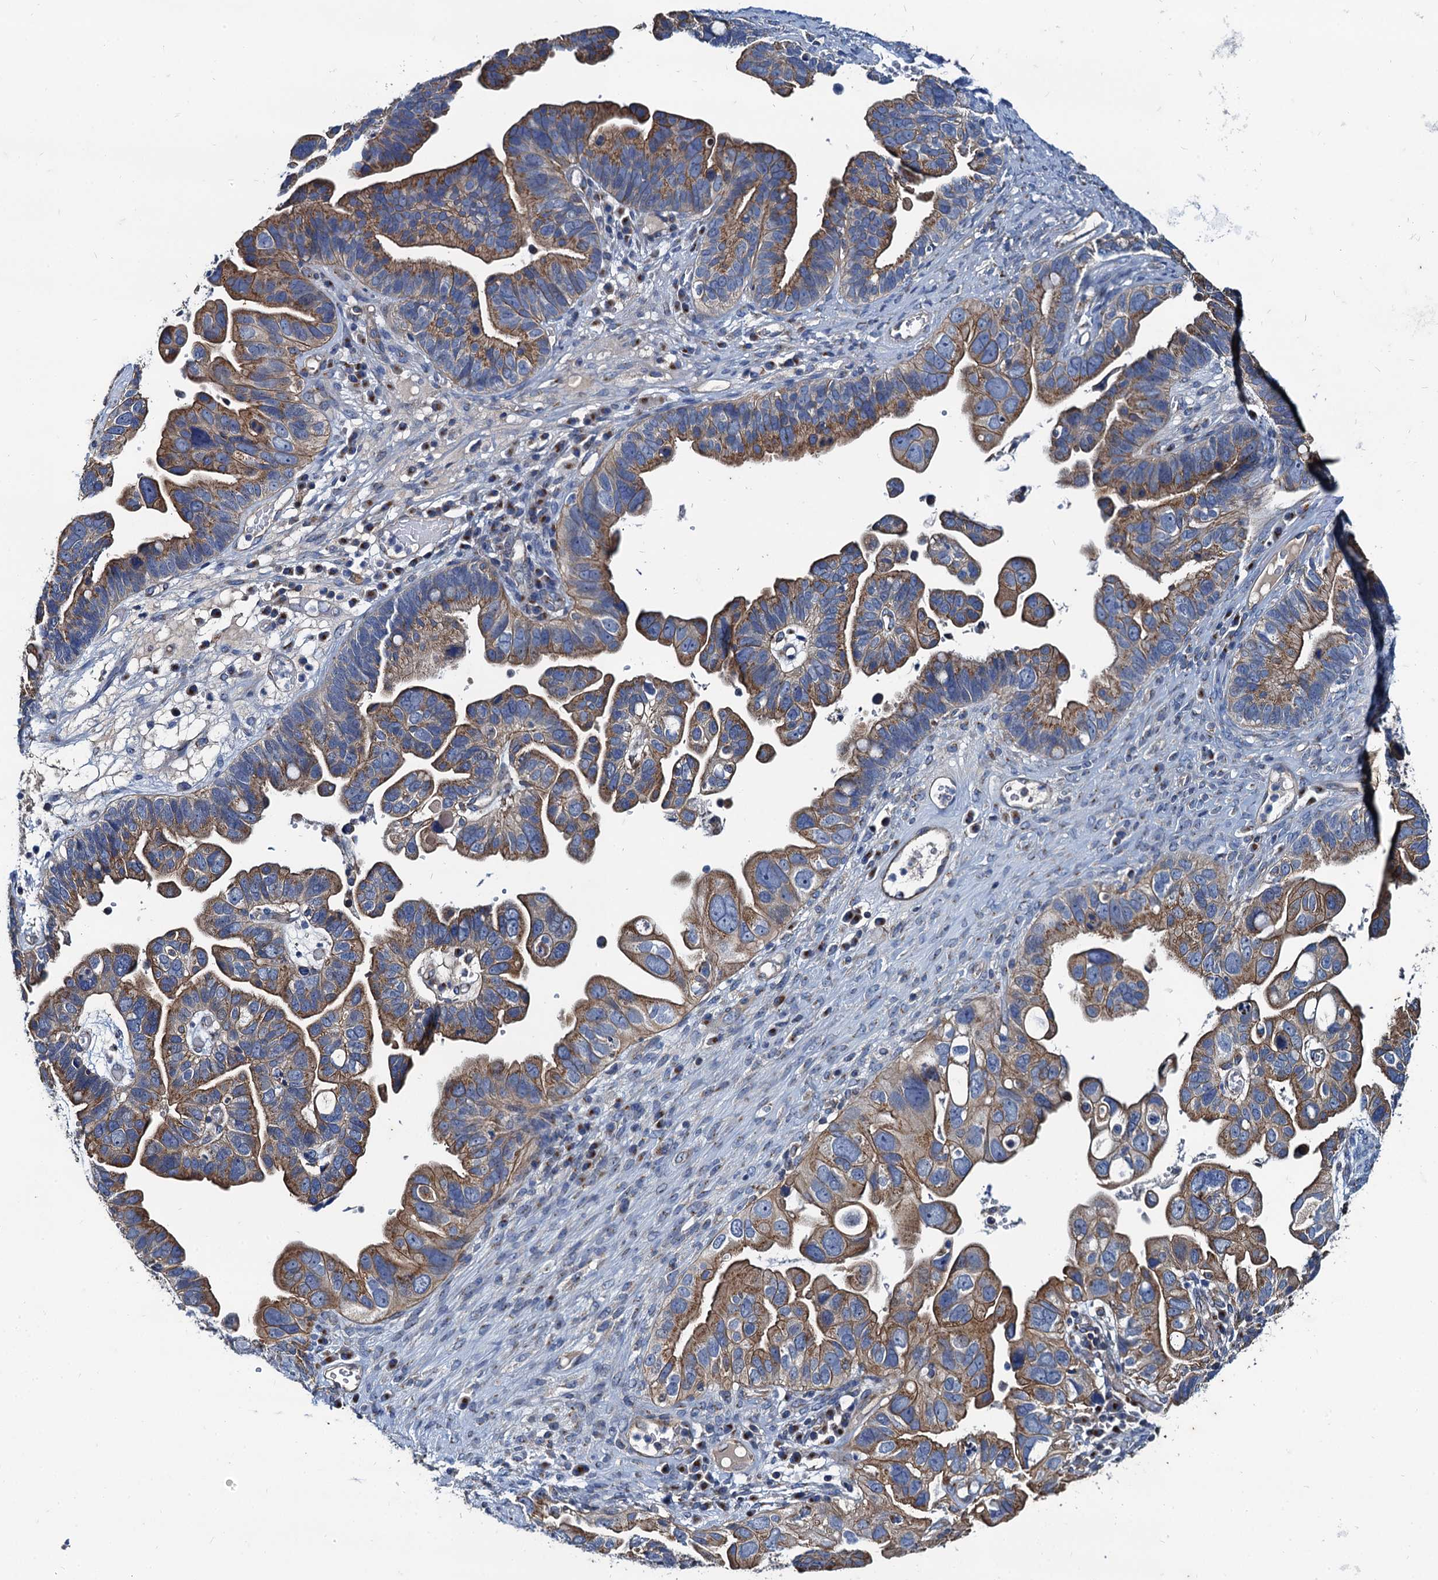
{"staining": {"intensity": "moderate", "quantity": ">75%", "location": "cytoplasmic/membranous"}, "tissue": "ovarian cancer", "cell_type": "Tumor cells", "image_type": "cancer", "snomed": [{"axis": "morphology", "description": "Cystadenocarcinoma, serous, NOS"}, {"axis": "topography", "description": "Ovary"}], "caption": "Ovarian serous cystadenocarcinoma stained for a protein exhibits moderate cytoplasmic/membranous positivity in tumor cells.", "gene": "NGRN", "patient": {"sex": "female", "age": 56}}